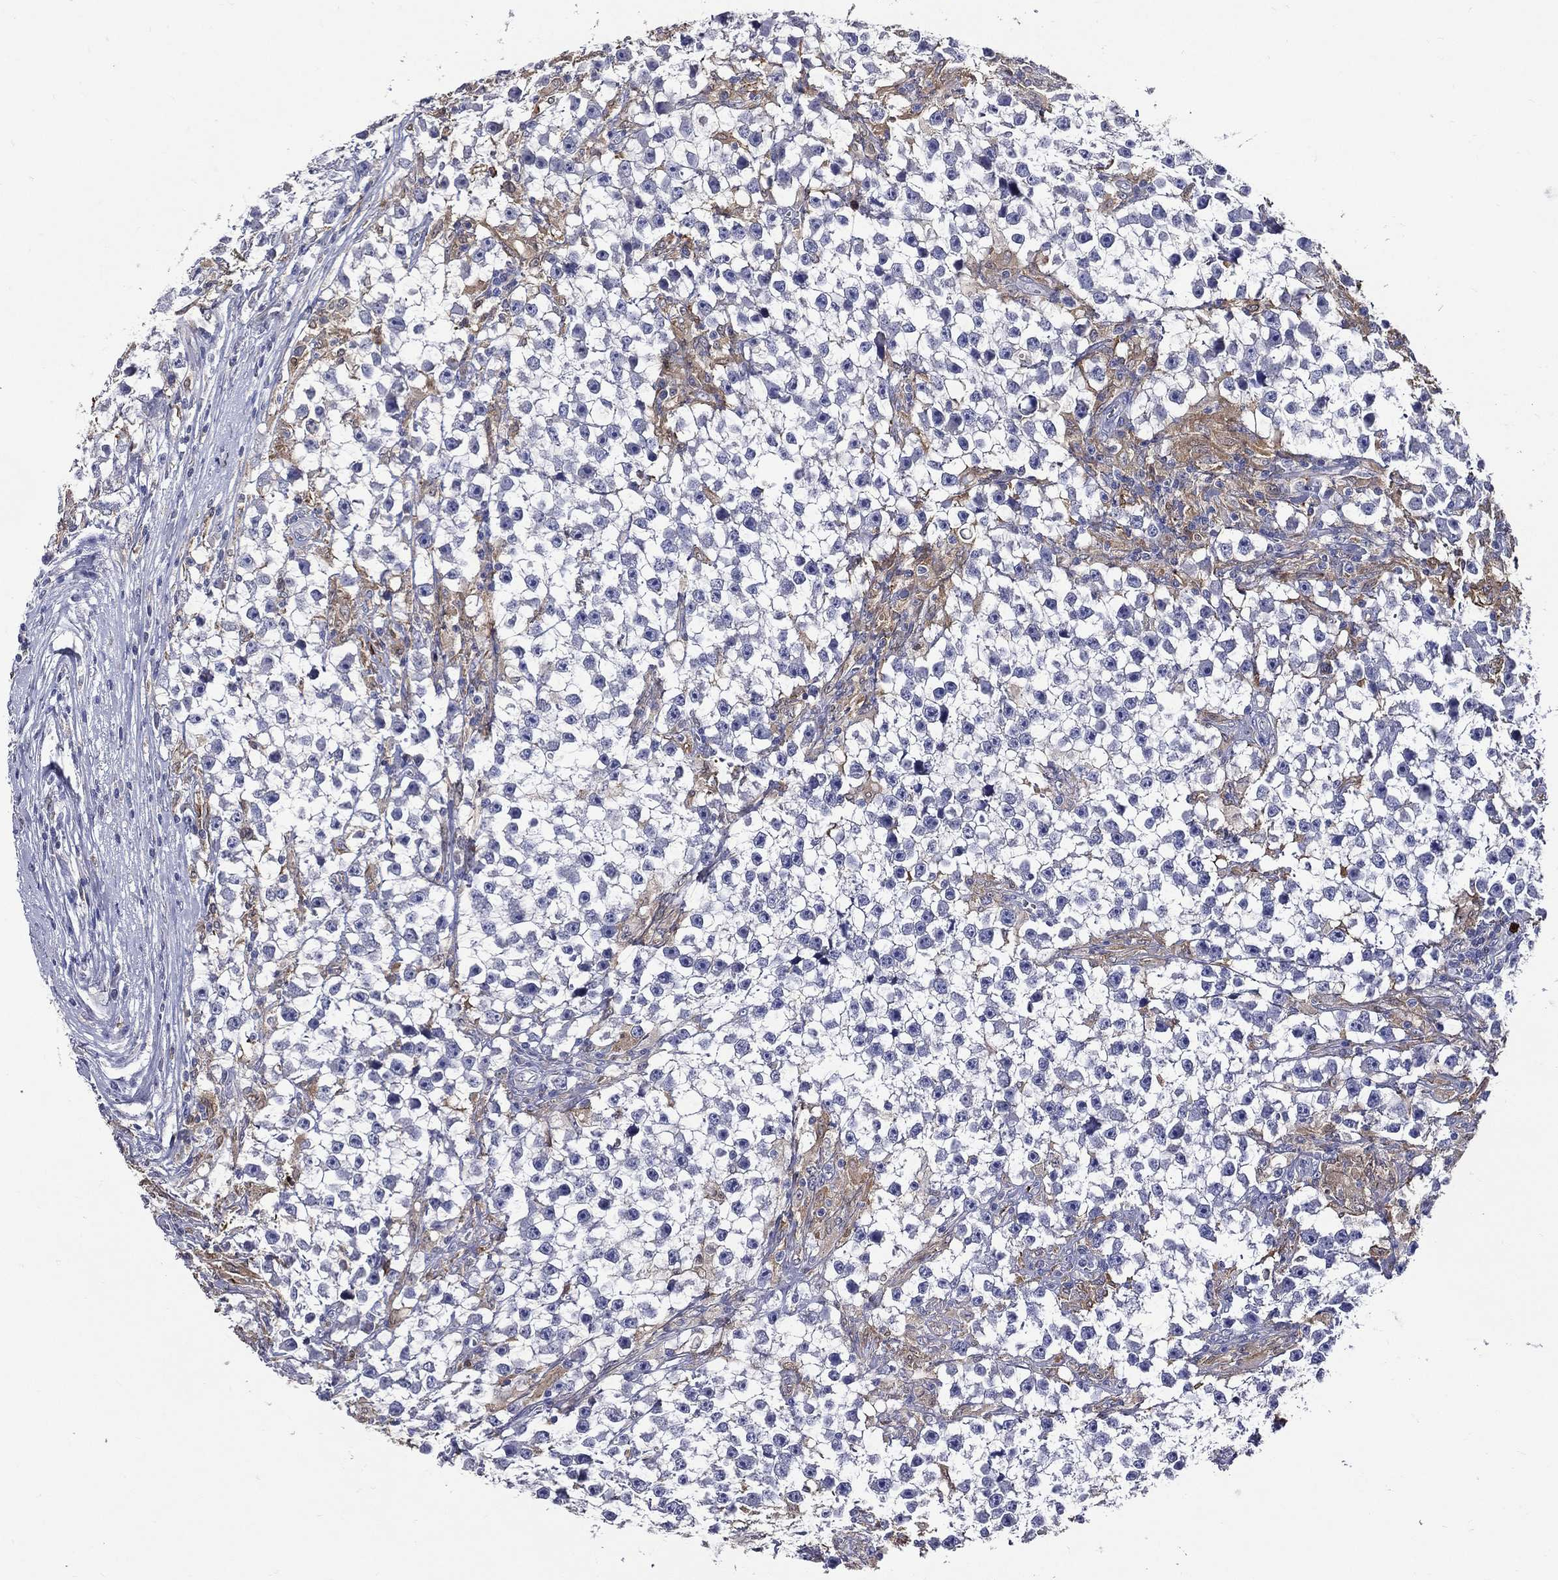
{"staining": {"intensity": "negative", "quantity": "none", "location": "none"}, "tissue": "testis cancer", "cell_type": "Tumor cells", "image_type": "cancer", "snomed": [{"axis": "morphology", "description": "Seminoma, NOS"}, {"axis": "topography", "description": "Testis"}], "caption": "Histopathology image shows no significant protein staining in tumor cells of seminoma (testis). Nuclei are stained in blue.", "gene": "GPR171", "patient": {"sex": "male", "age": 59}}